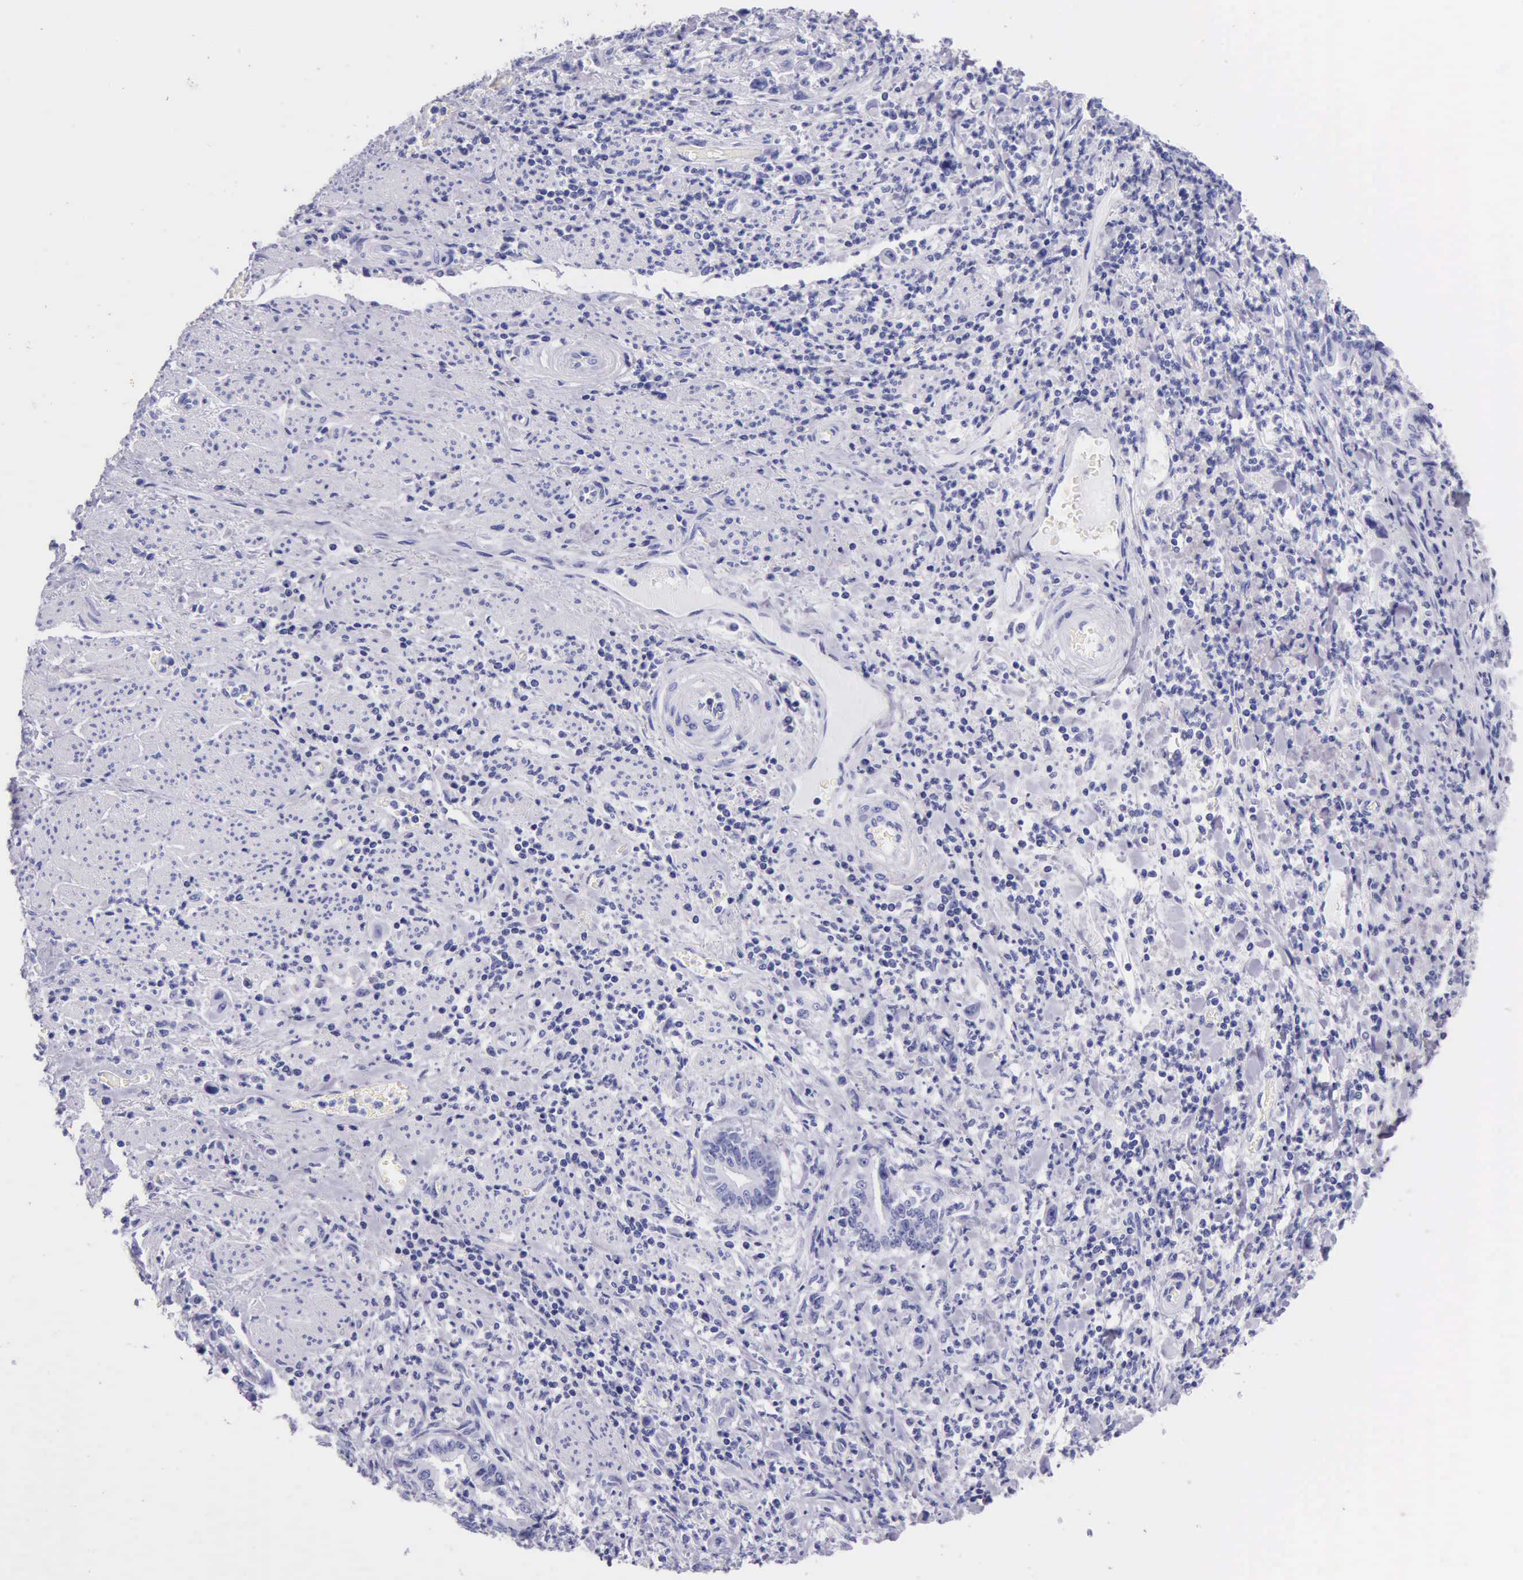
{"staining": {"intensity": "negative", "quantity": "none", "location": "none"}, "tissue": "stomach cancer", "cell_type": "Tumor cells", "image_type": "cancer", "snomed": [{"axis": "morphology", "description": "Adenocarcinoma, NOS"}, {"axis": "topography", "description": "Stomach"}], "caption": "Tumor cells are negative for brown protein staining in stomach cancer (adenocarcinoma).", "gene": "KLK3", "patient": {"sex": "female", "age": 76}}